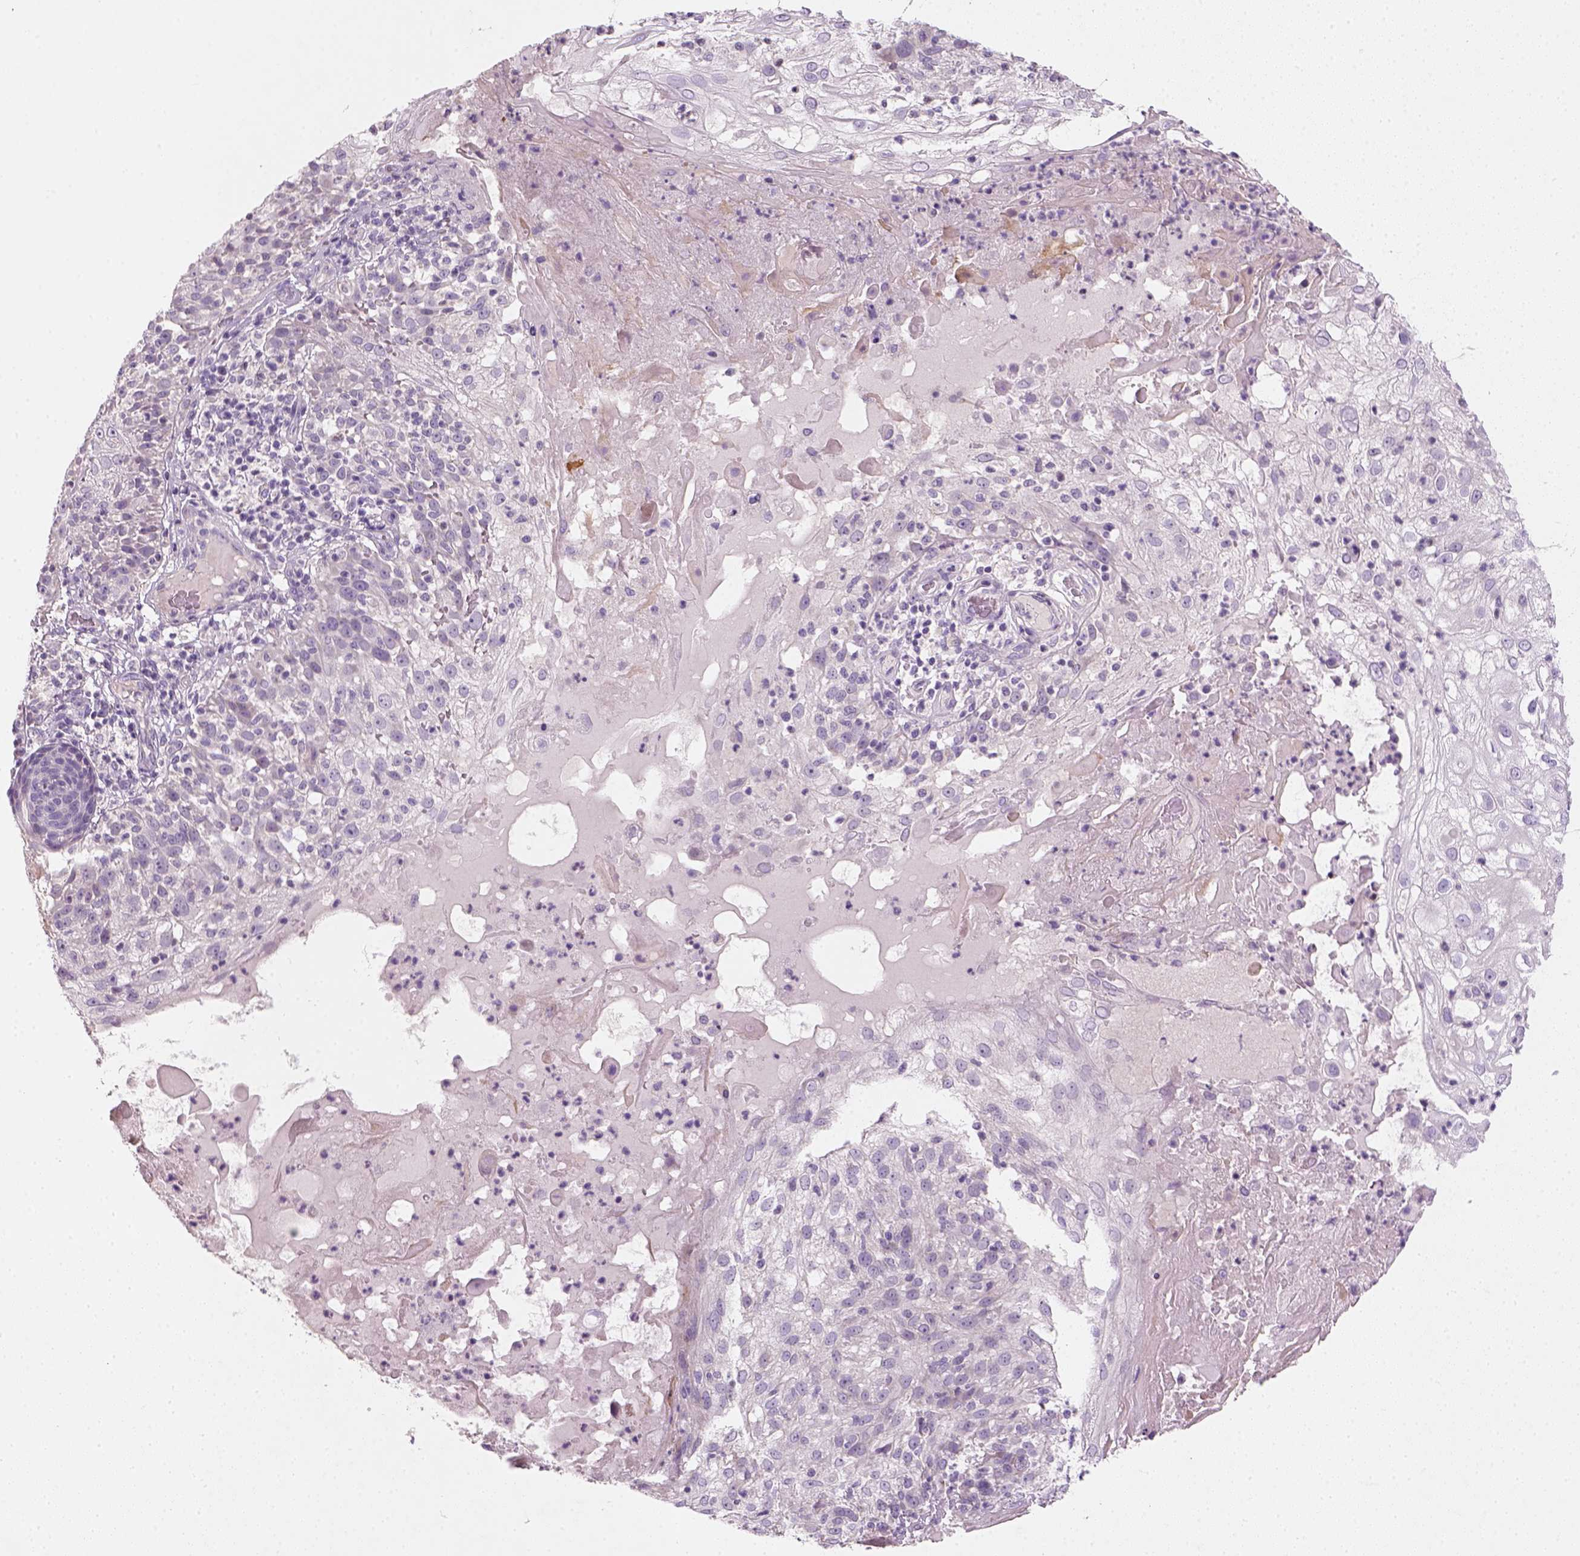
{"staining": {"intensity": "negative", "quantity": "none", "location": "none"}, "tissue": "skin cancer", "cell_type": "Tumor cells", "image_type": "cancer", "snomed": [{"axis": "morphology", "description": "Normal tissue, NOS"}, {"axis": "morphology", "description": "Squamous cell carcinoma, NOS"}, {"axis": "topography", "description": "Skin"}], "caption": "Immunohistochemistry (IHC) of human squamous cell carcinoma (skin) shows no expression in tumor cells.", "gene": "NUDT6", "patient": {"sex": "female", "age": 83}}